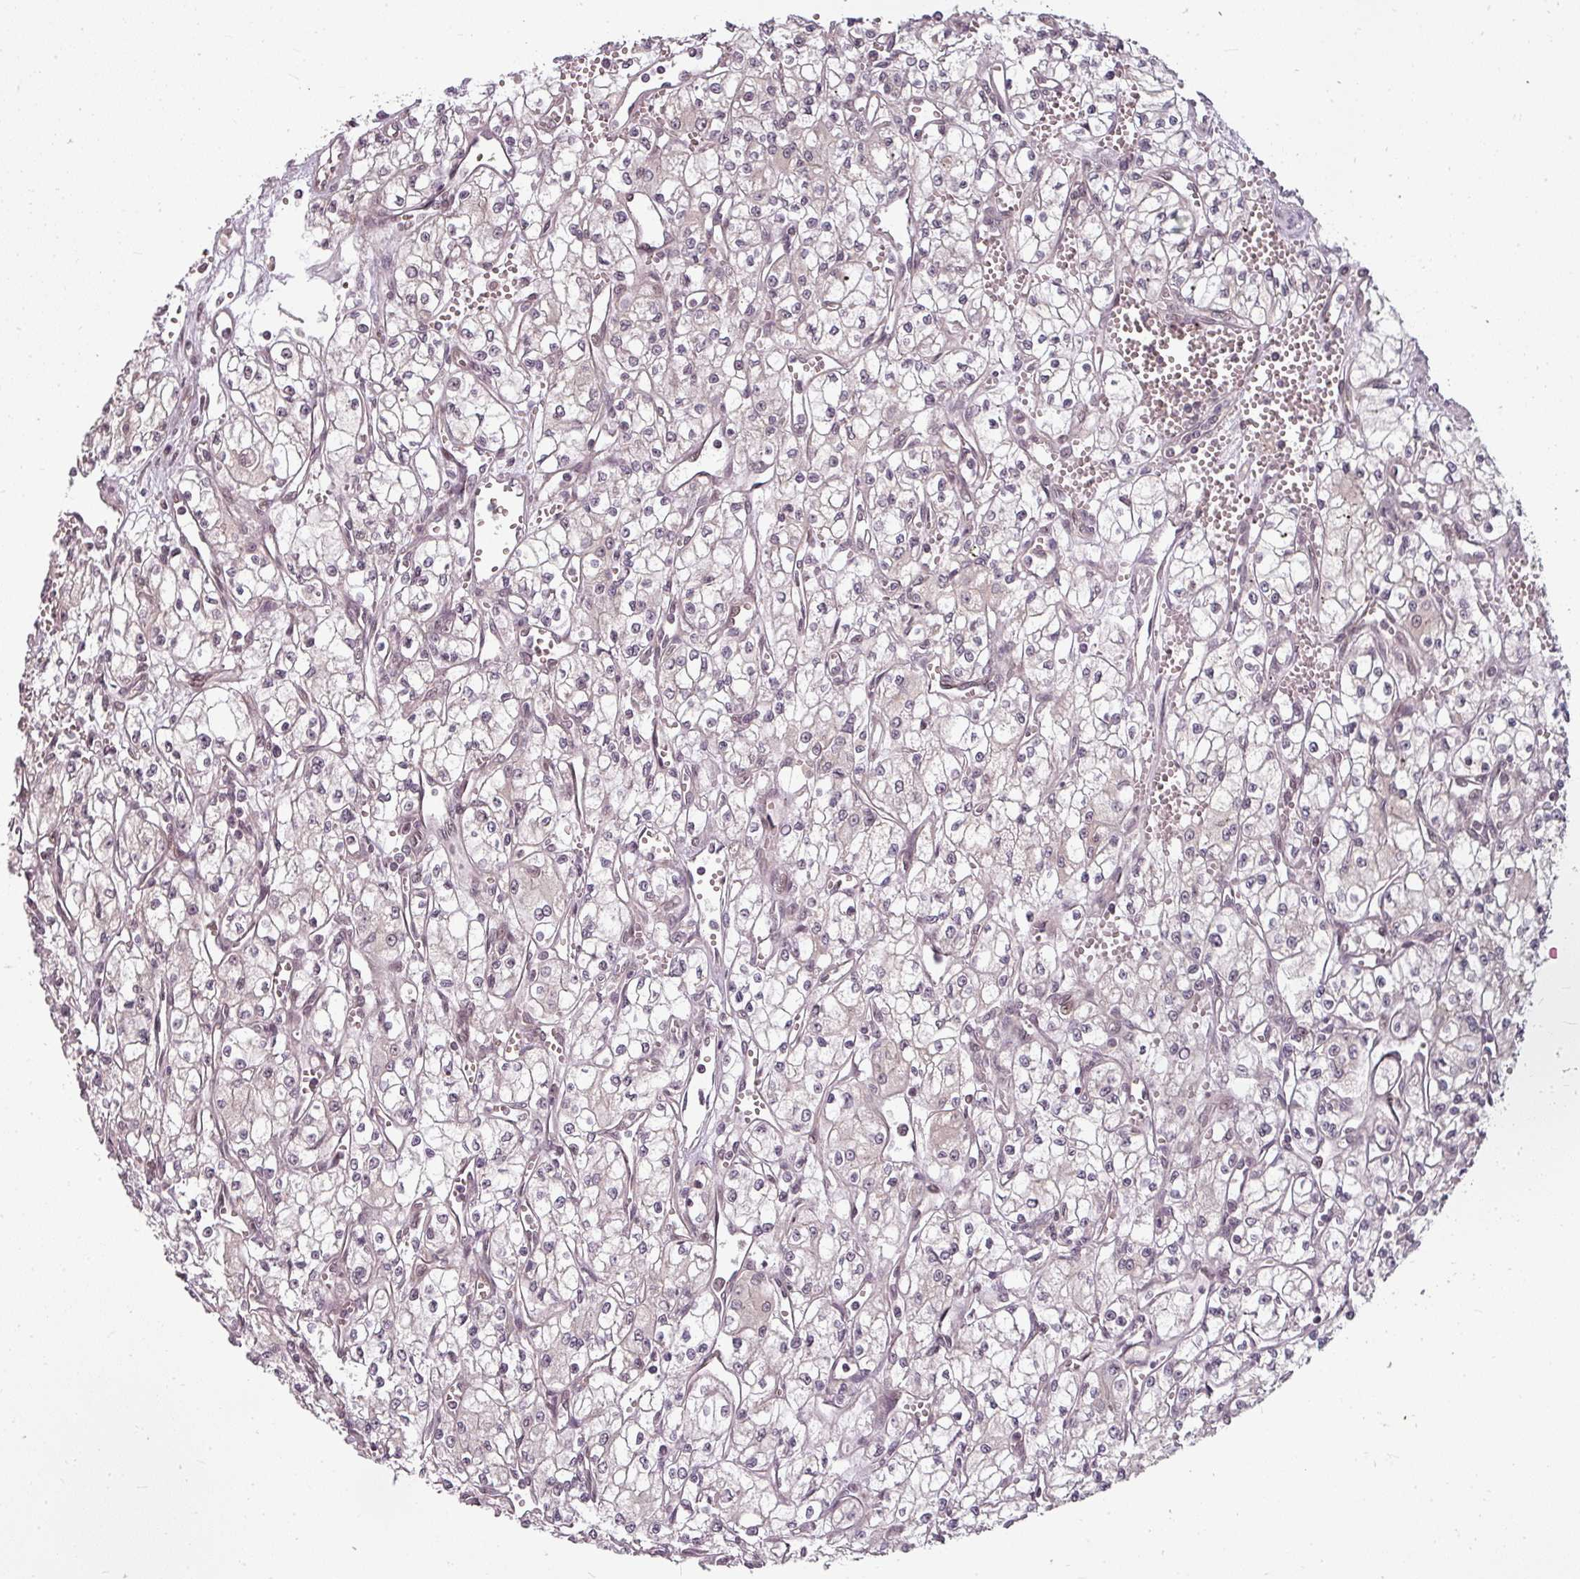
{"staining": {"intensity": "negative", "quantity": "none", "location": "none"}, "tissue": "renal cancer", "cell_type": "Tumor cells", "image_type": "cancer", "snomed": [{"axis": "morphology", "description": "Adenocarcinoma, NOS"}, {"axis": "topography", "description": "Kidney"}], "caption": "Image shows no significant protein positivity in tumor cells of renal adenocarcinoma.", "gene": "CLIC1", "patient": {"sex": "male", "age": 59}}